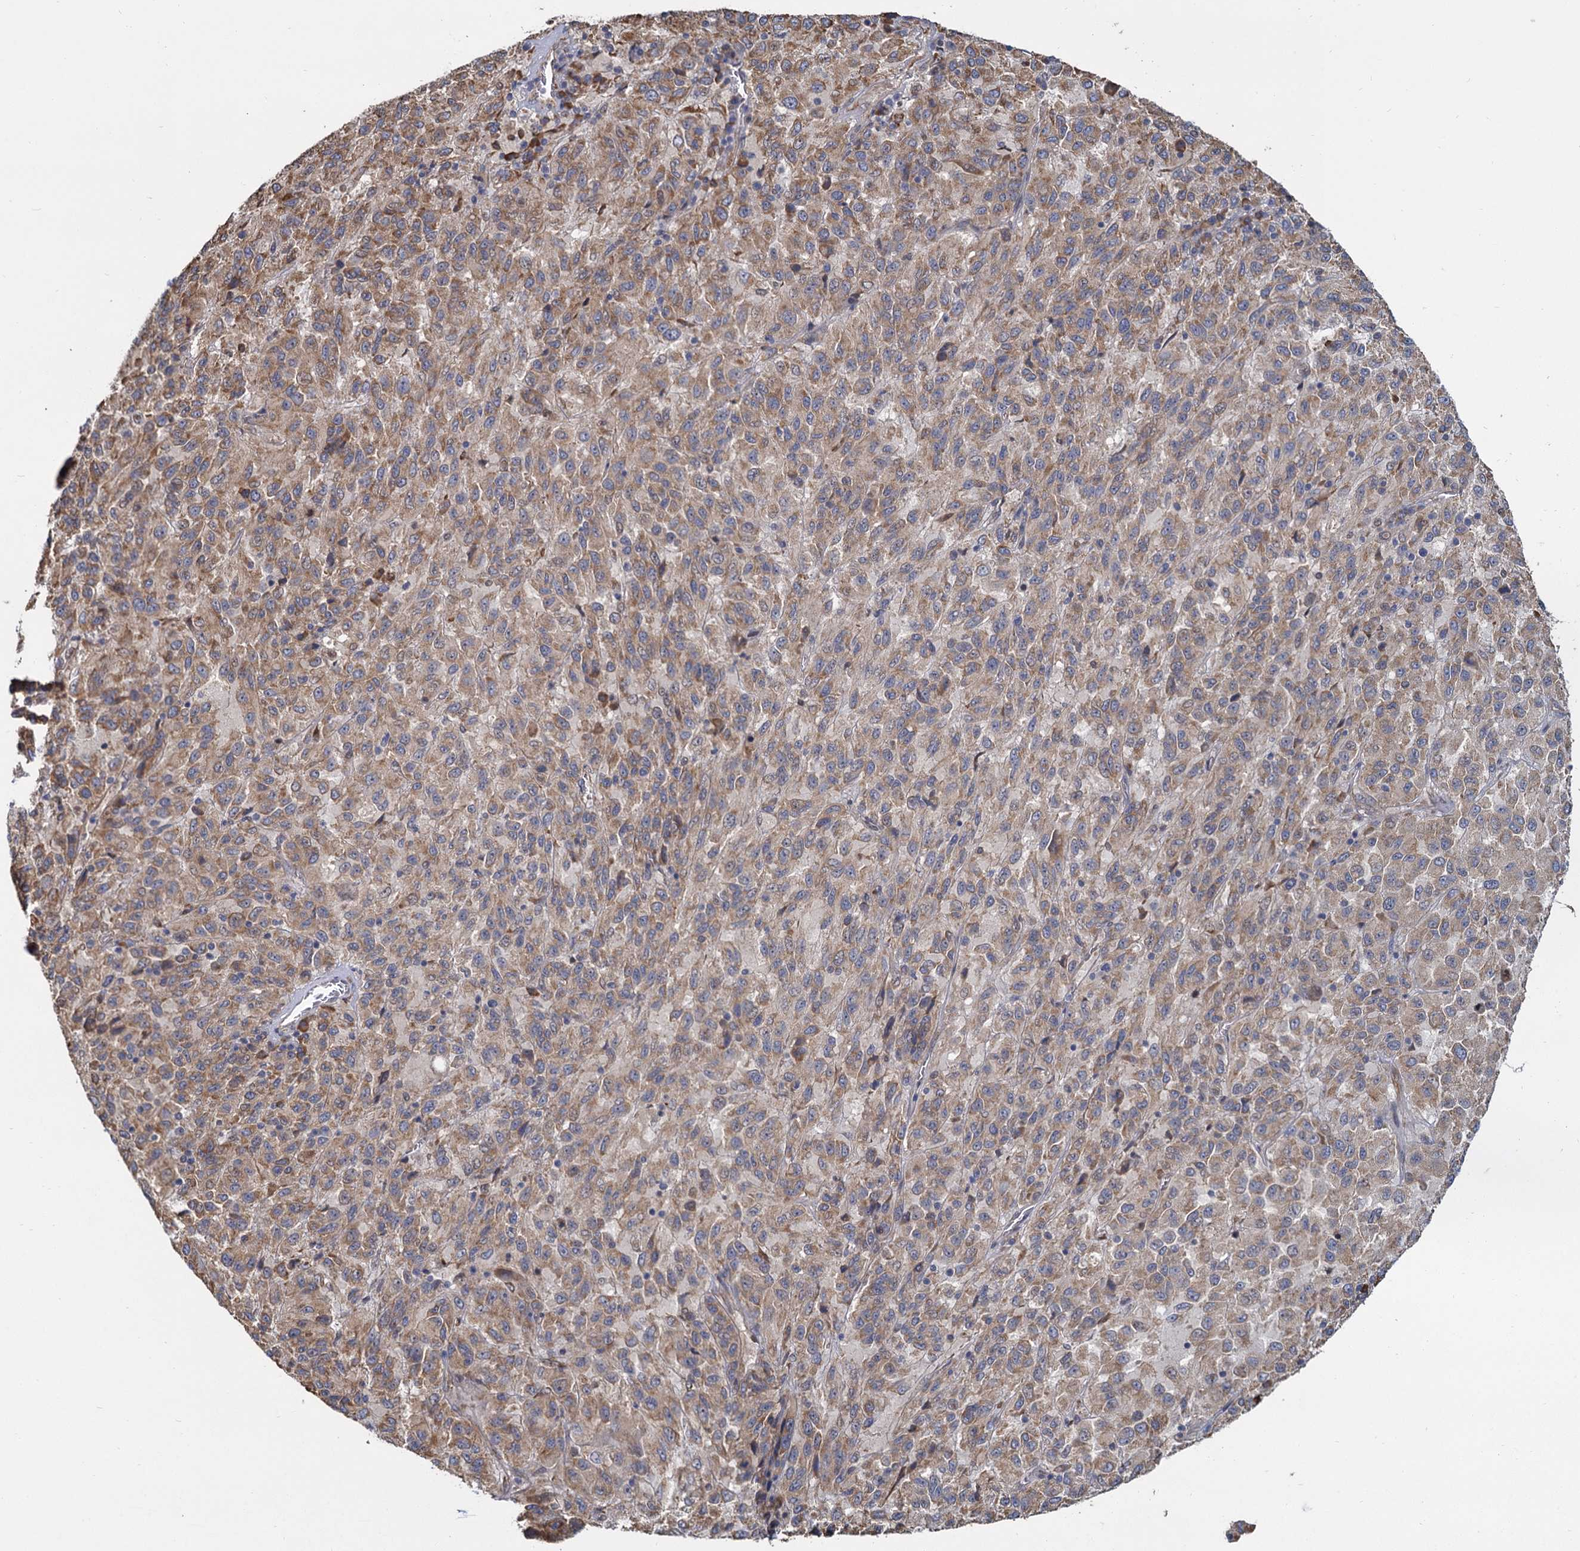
{"staining": {"intensity": "moderate", "quantity": ">75%", "location": "cytoplasmic/membranous"}, "tissue": "melanoma", "cell_type": "Tumor cells", "image_type": "cancer", "snomed": [{"axis": "morphology", "description": "Malignant melanoma, Metastatic site"}, {"axis": "topography", "description": "Lung"}], "caption": "Malignant melanoma (metastatic site) stained with a brown dye shows moderate cytoplasmic/membranous positive staining in about >75% of tumor cells.", "gene": "LRRC51", "patient": {"sex": "male", "age": 64}}